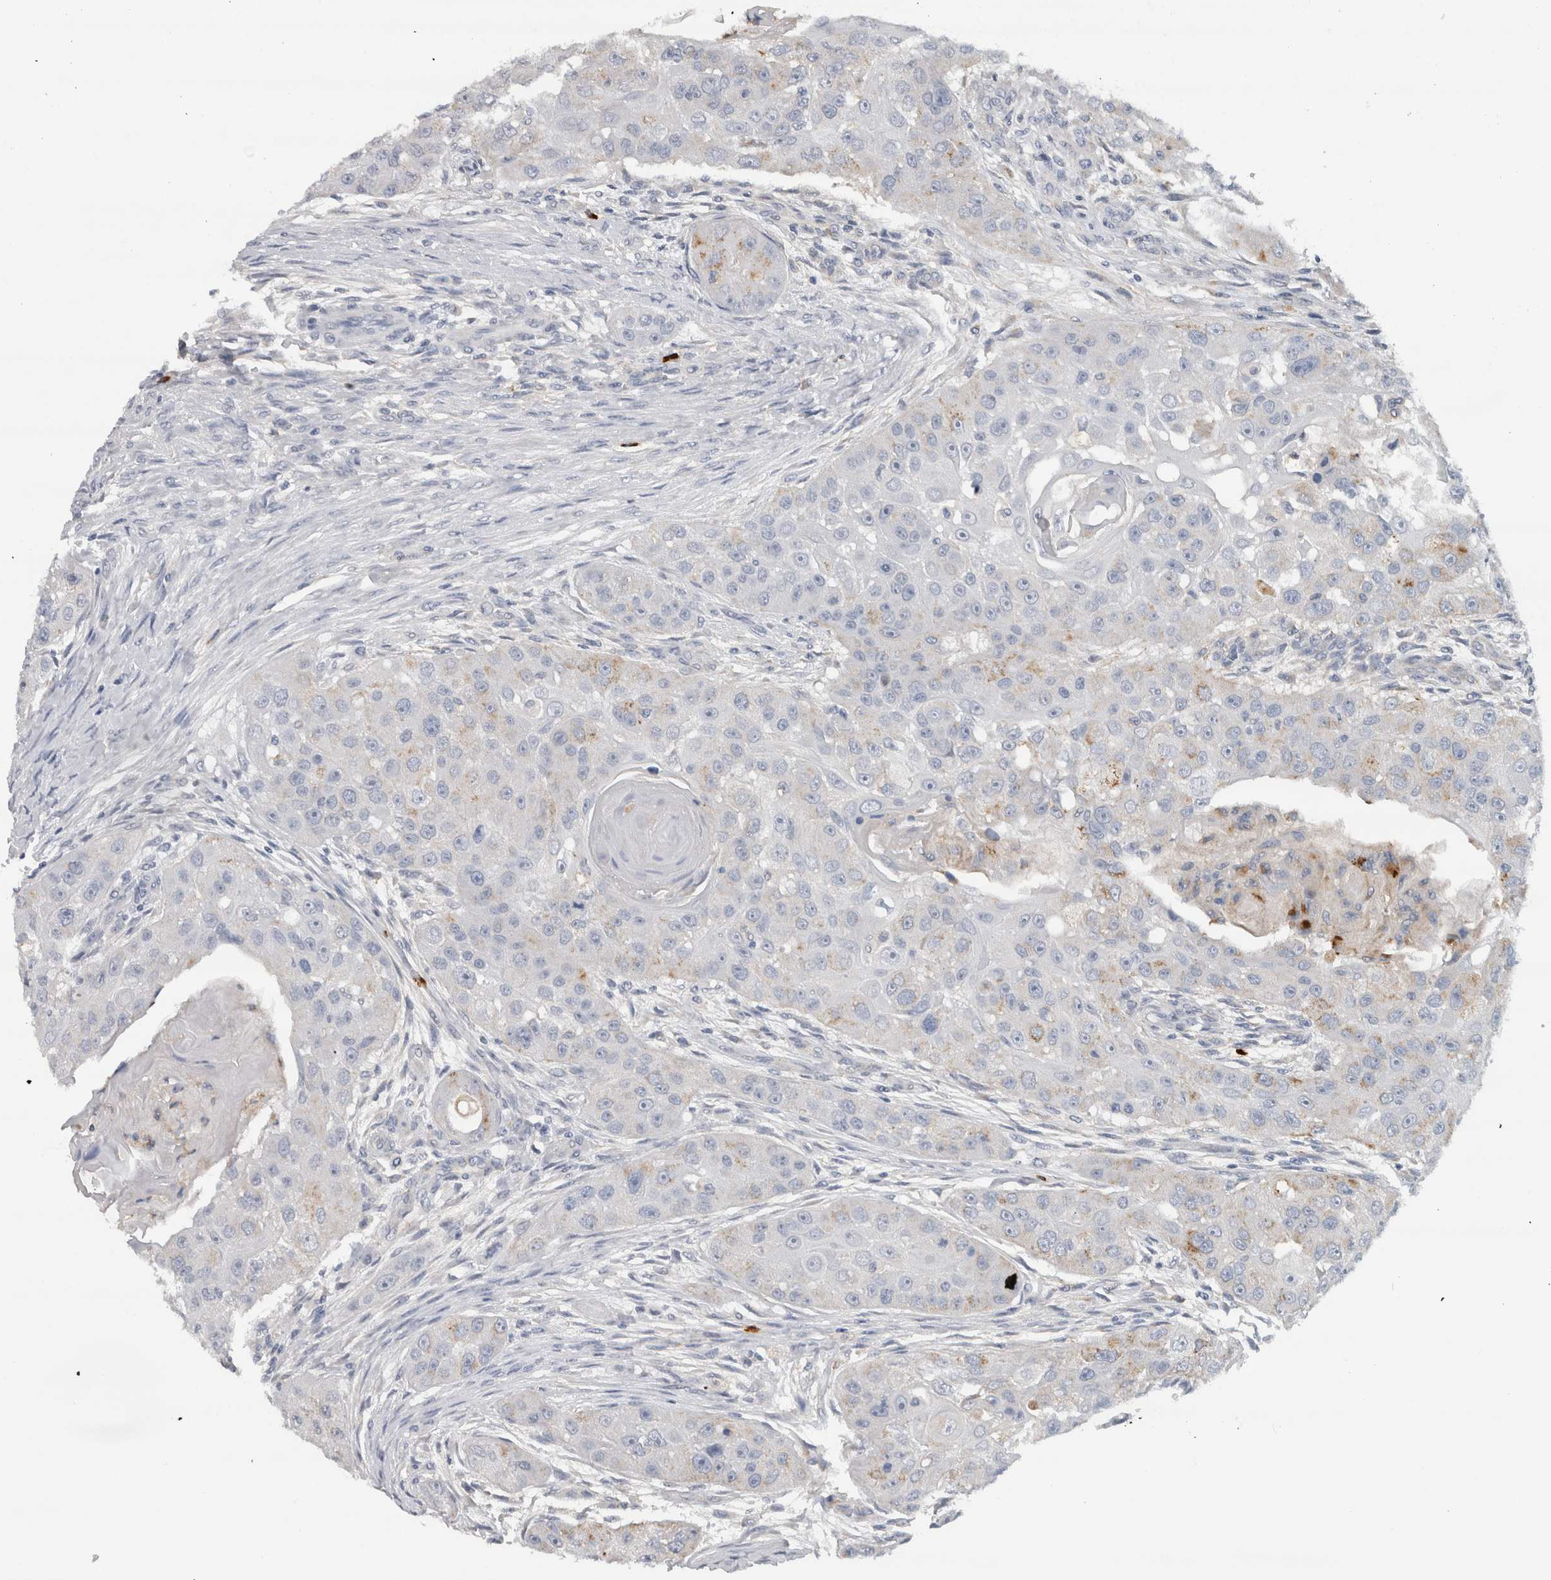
{"staining": {"intensity": "negative", "quantity": "none", "location": "none"}, "tissue": "head and neck cancer", "cell_type": "Tumor cells", "image_type": "cancer", "snomed": [{"axis": "morphology", "description": "Normal tissue, NOS"}, {"axis": "morphology", "description": "Squamous cell carcinoma, NOS"}, {"axis": "topography", "description": "Skeletal muscle"}, {"axis": "topography", "description": "Head-Neck"}], "caption": "High magnification brightfield microscopy of head and neck cancer (squamous cell carcinoma) stained with DAB (brown) and counterstained with hematoxylin (blue): tumor cells show no significant staining.", "gene": "CD63", "patient": {"sex": "male", "age": 51}}